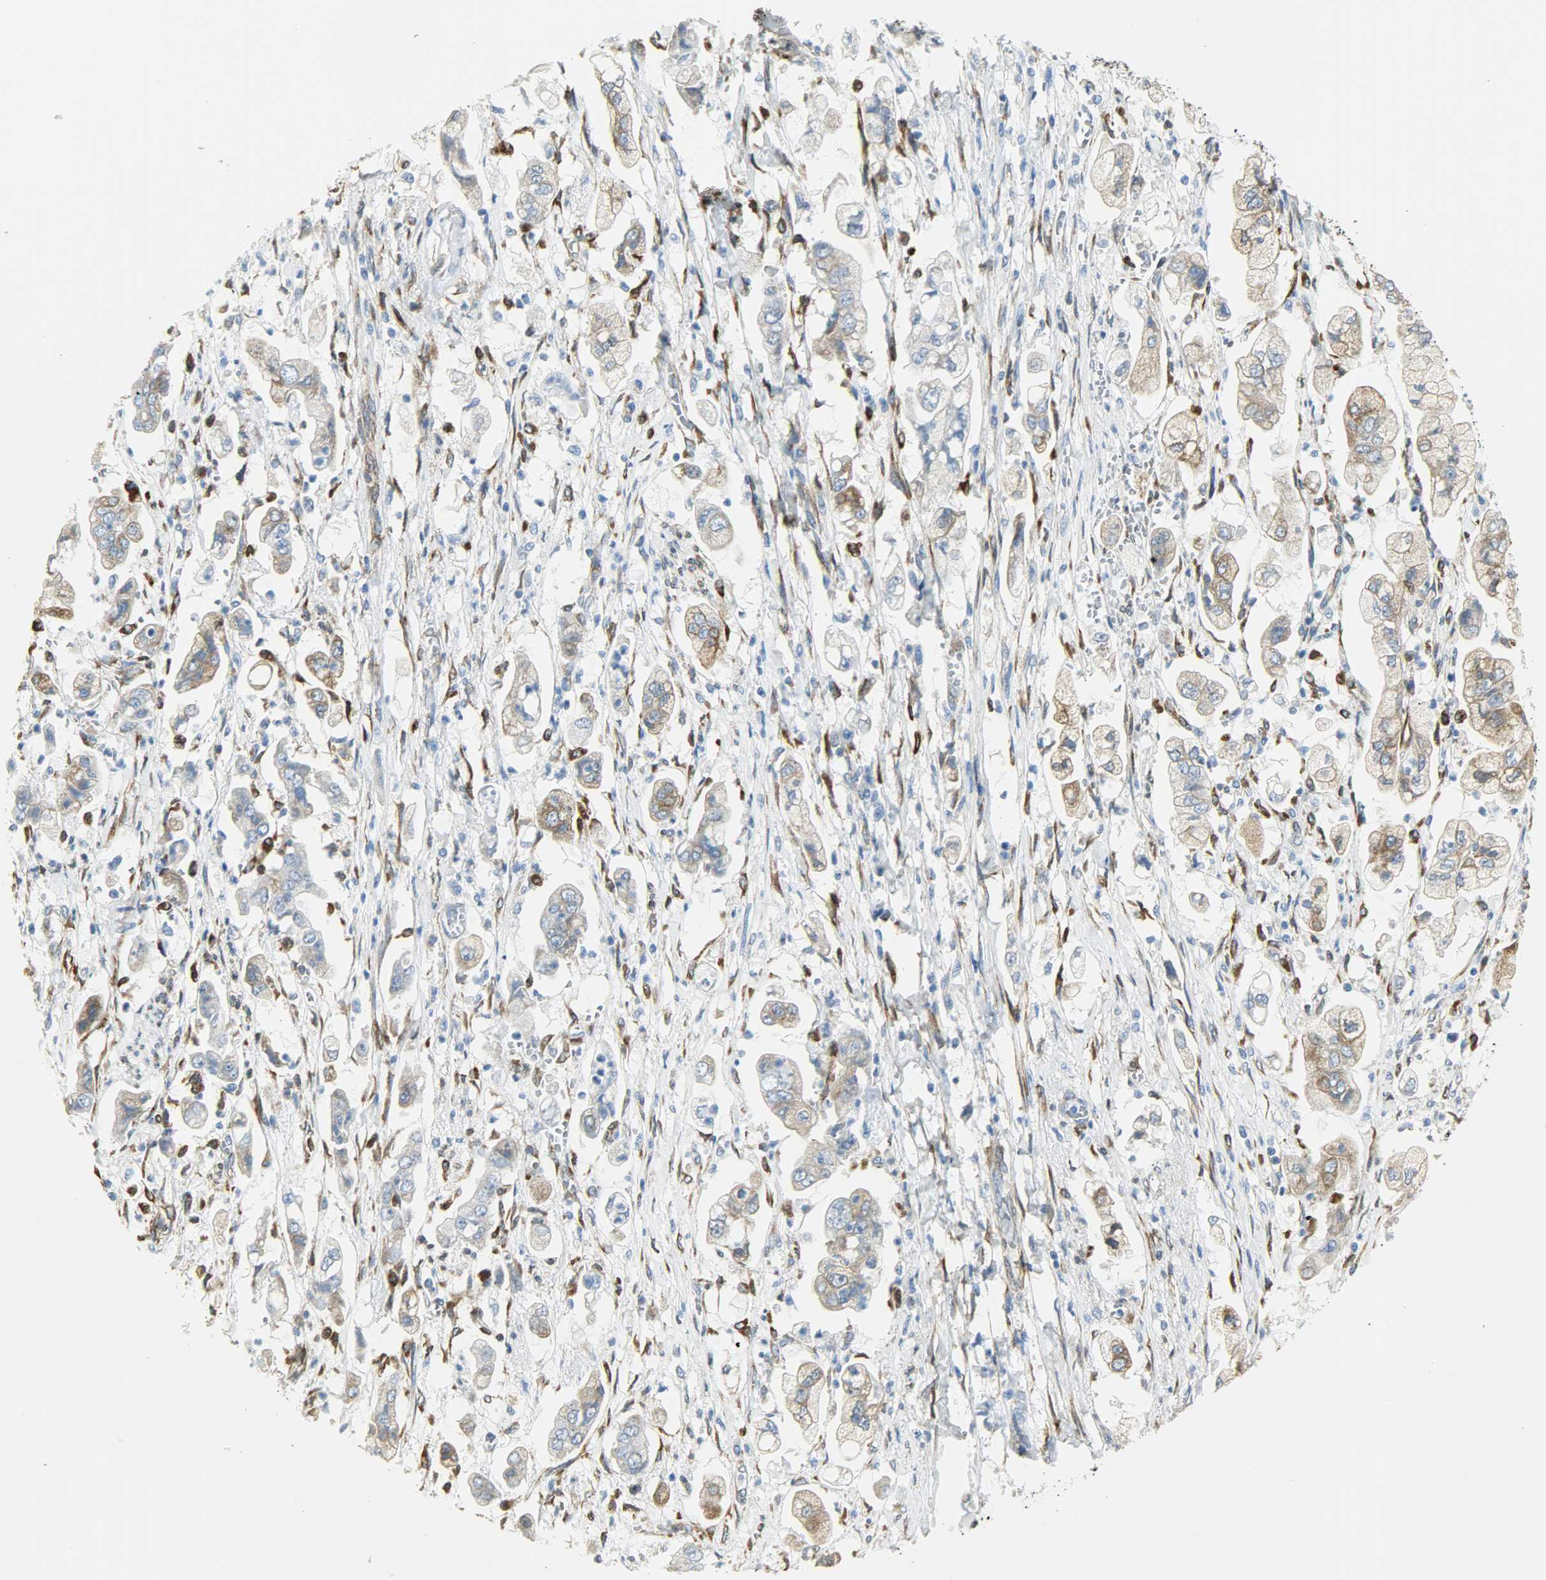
{"staining": {"intensity": "moderate", "quantity": ">75%", "location": "cytoplasmic/membranous"}, "tissue": "stomach cancer", "cell_type": "Tumor cells", "image_type": "cancer", "snomed": [{"axis": "morphology", "description": "Adenocarcinoma, NOS"}, {"axis": "topography", "description": "Stomach"}], "caption": "This micrograph displays IHC staining of human stomach cancer, with medium moderate cytoplasmic/membranous positivity in about >75% of tumor cells.", "gene": "PKD2", "patient": {"sex": "male", "age": 62}}